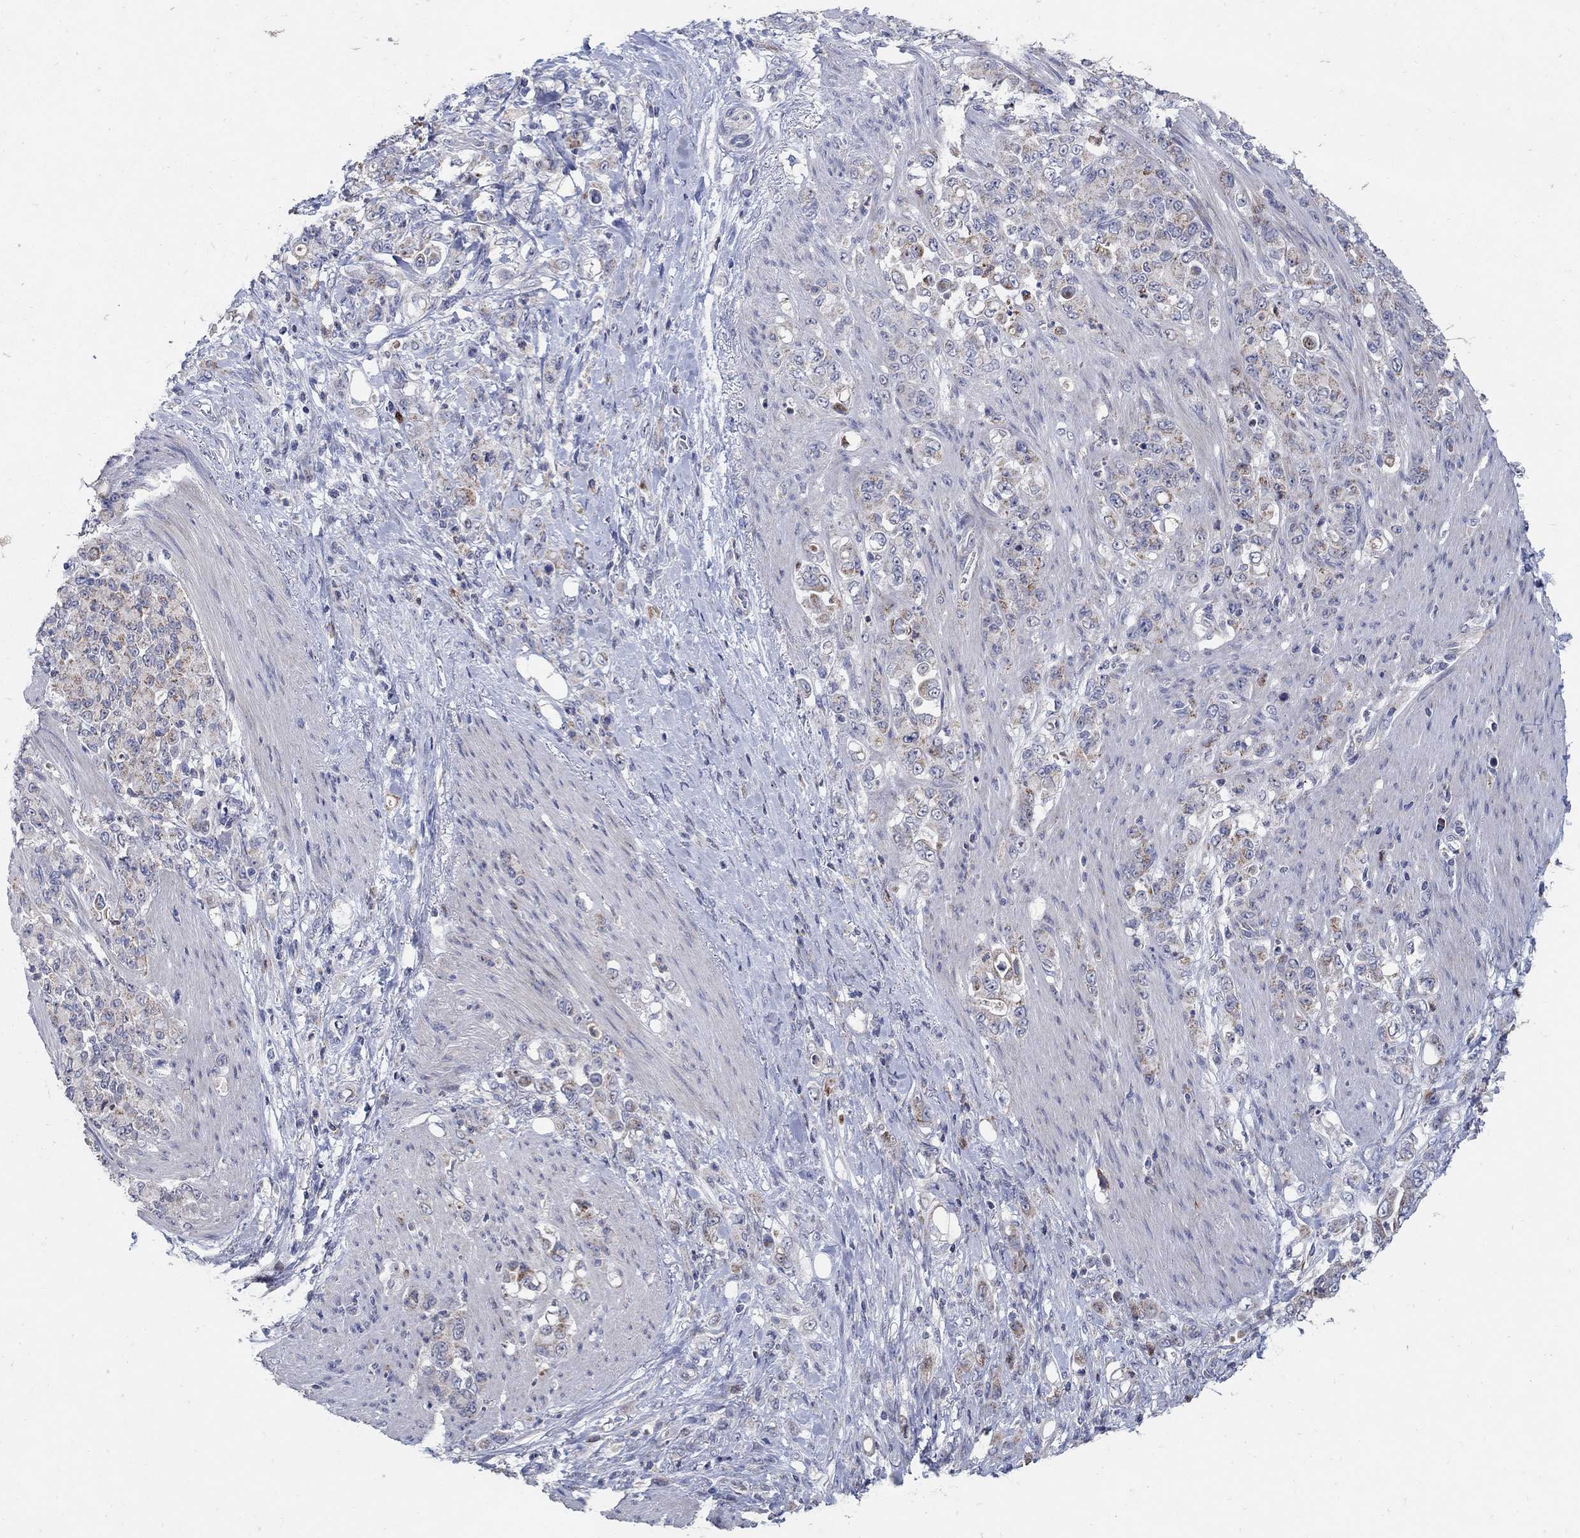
{"staining": {"intensity": "moderate", "quantity": "<25%", "location": "cytoplasmic/membranous"}, "tissue": "stomach cancer", "cell_type": "Tumor cells", "image_type": "cancer", "snomed": [{"axis": "morphology", "description": "Adenocarcinoma, NOS"}, {"axis": "topography", "description": "Stomach"}], "caption": "Protein expression analysis of human stomach cancer reveals moderate cytoplasmic/membranous expression in approximately <25% of tumor cells.", "gene": "HMX2", "patient": {"sex": "female", "age": 79}}